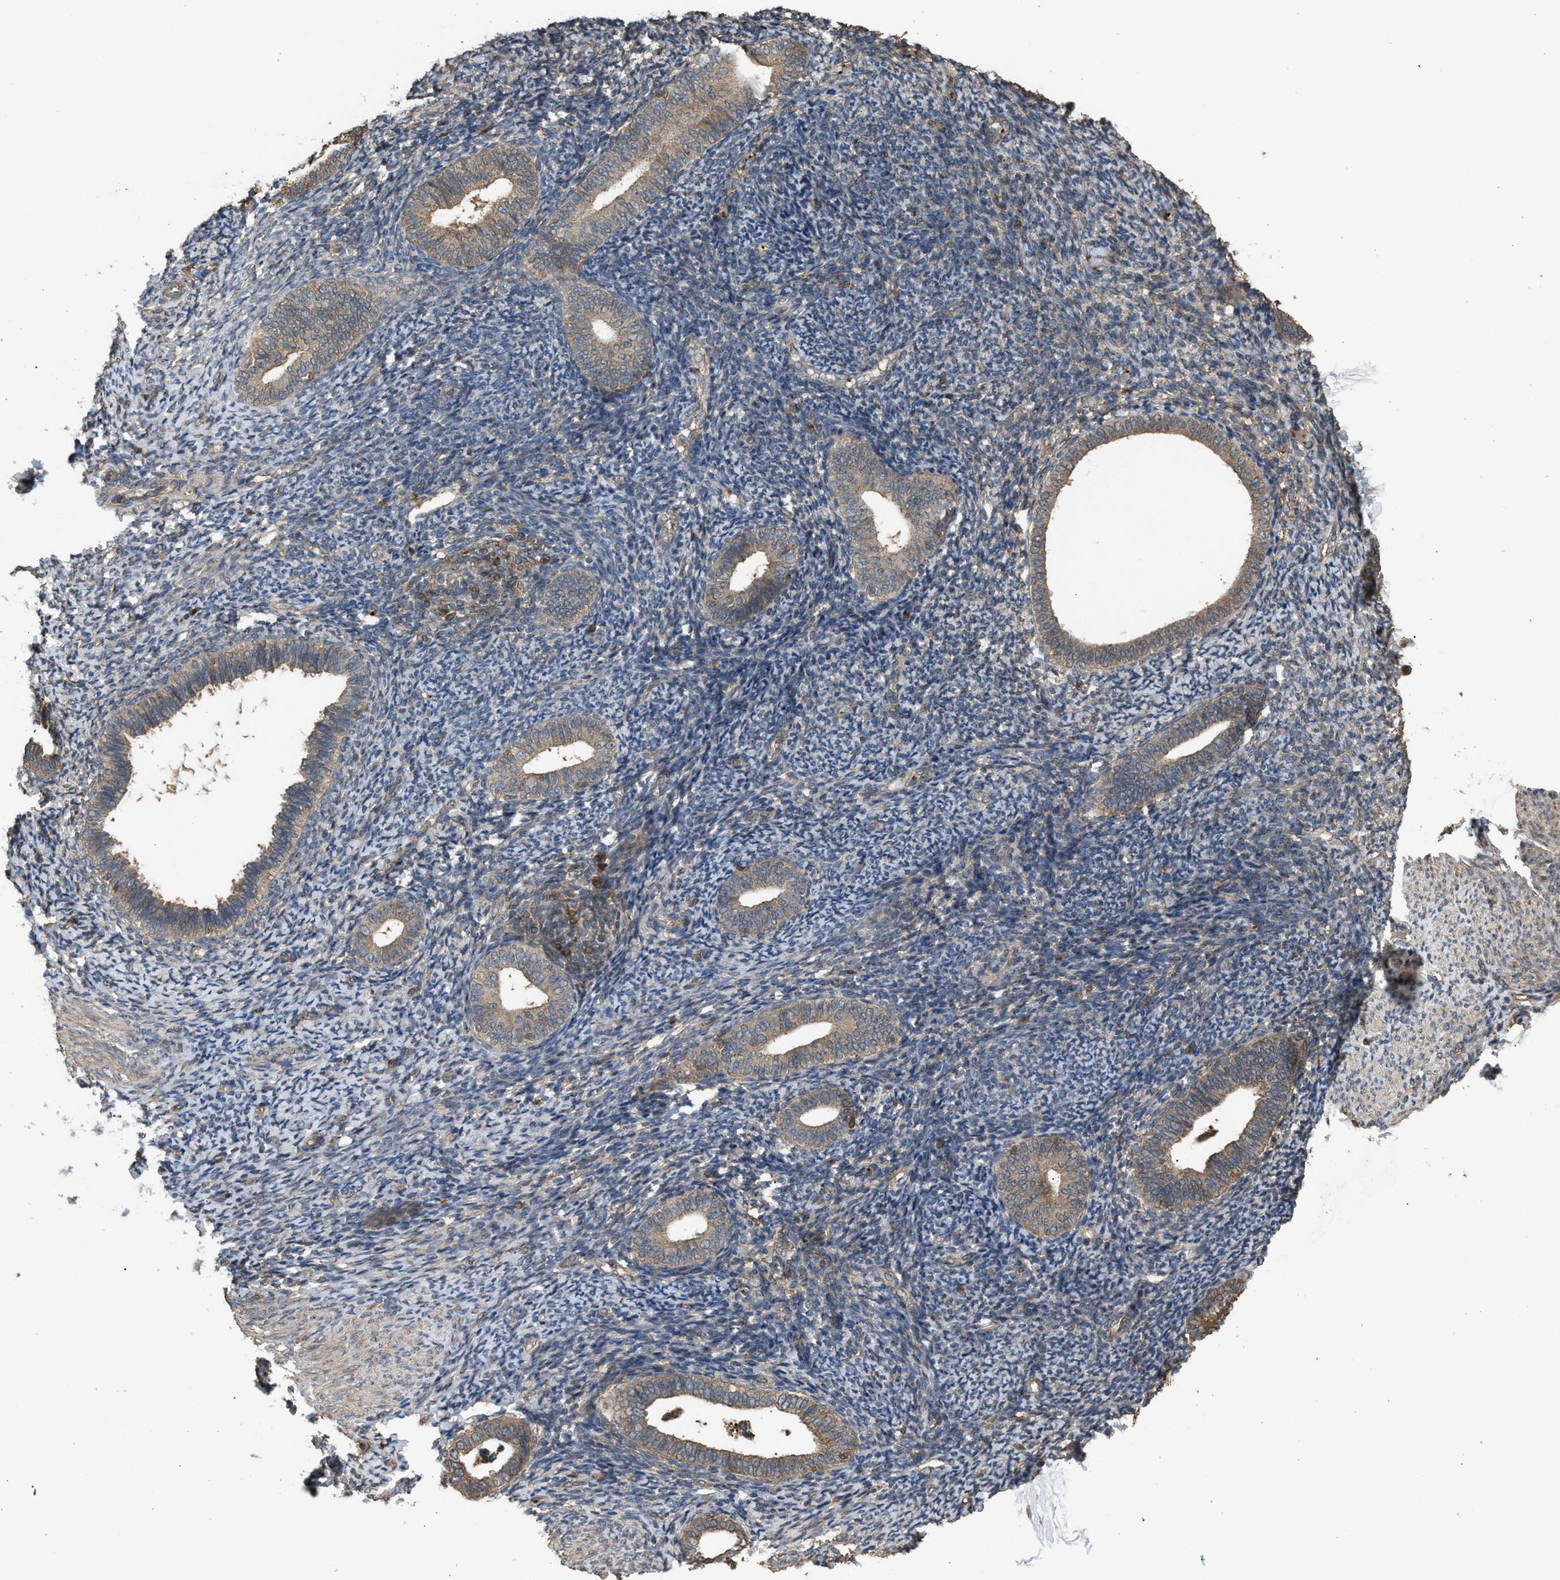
{"staining": {"intensity": "negative", "quantity": "none", "location": "none"}, "tissue": "endometrium", "cell_type": "Cells in endometrial stroma", "image_type": "normal", "snomed": [{"axis": "morphology", "description": "Normal tissue, NOS"}, {"axis": "topography", "description": "Endometrium"}], "caption": "This is an IHC photomicrograph of normal human endometrium. There is no expression in cells in endometrial stroma.", "gene": "ARHGDIA", "patient": {"sex": "female", "age": 66}}